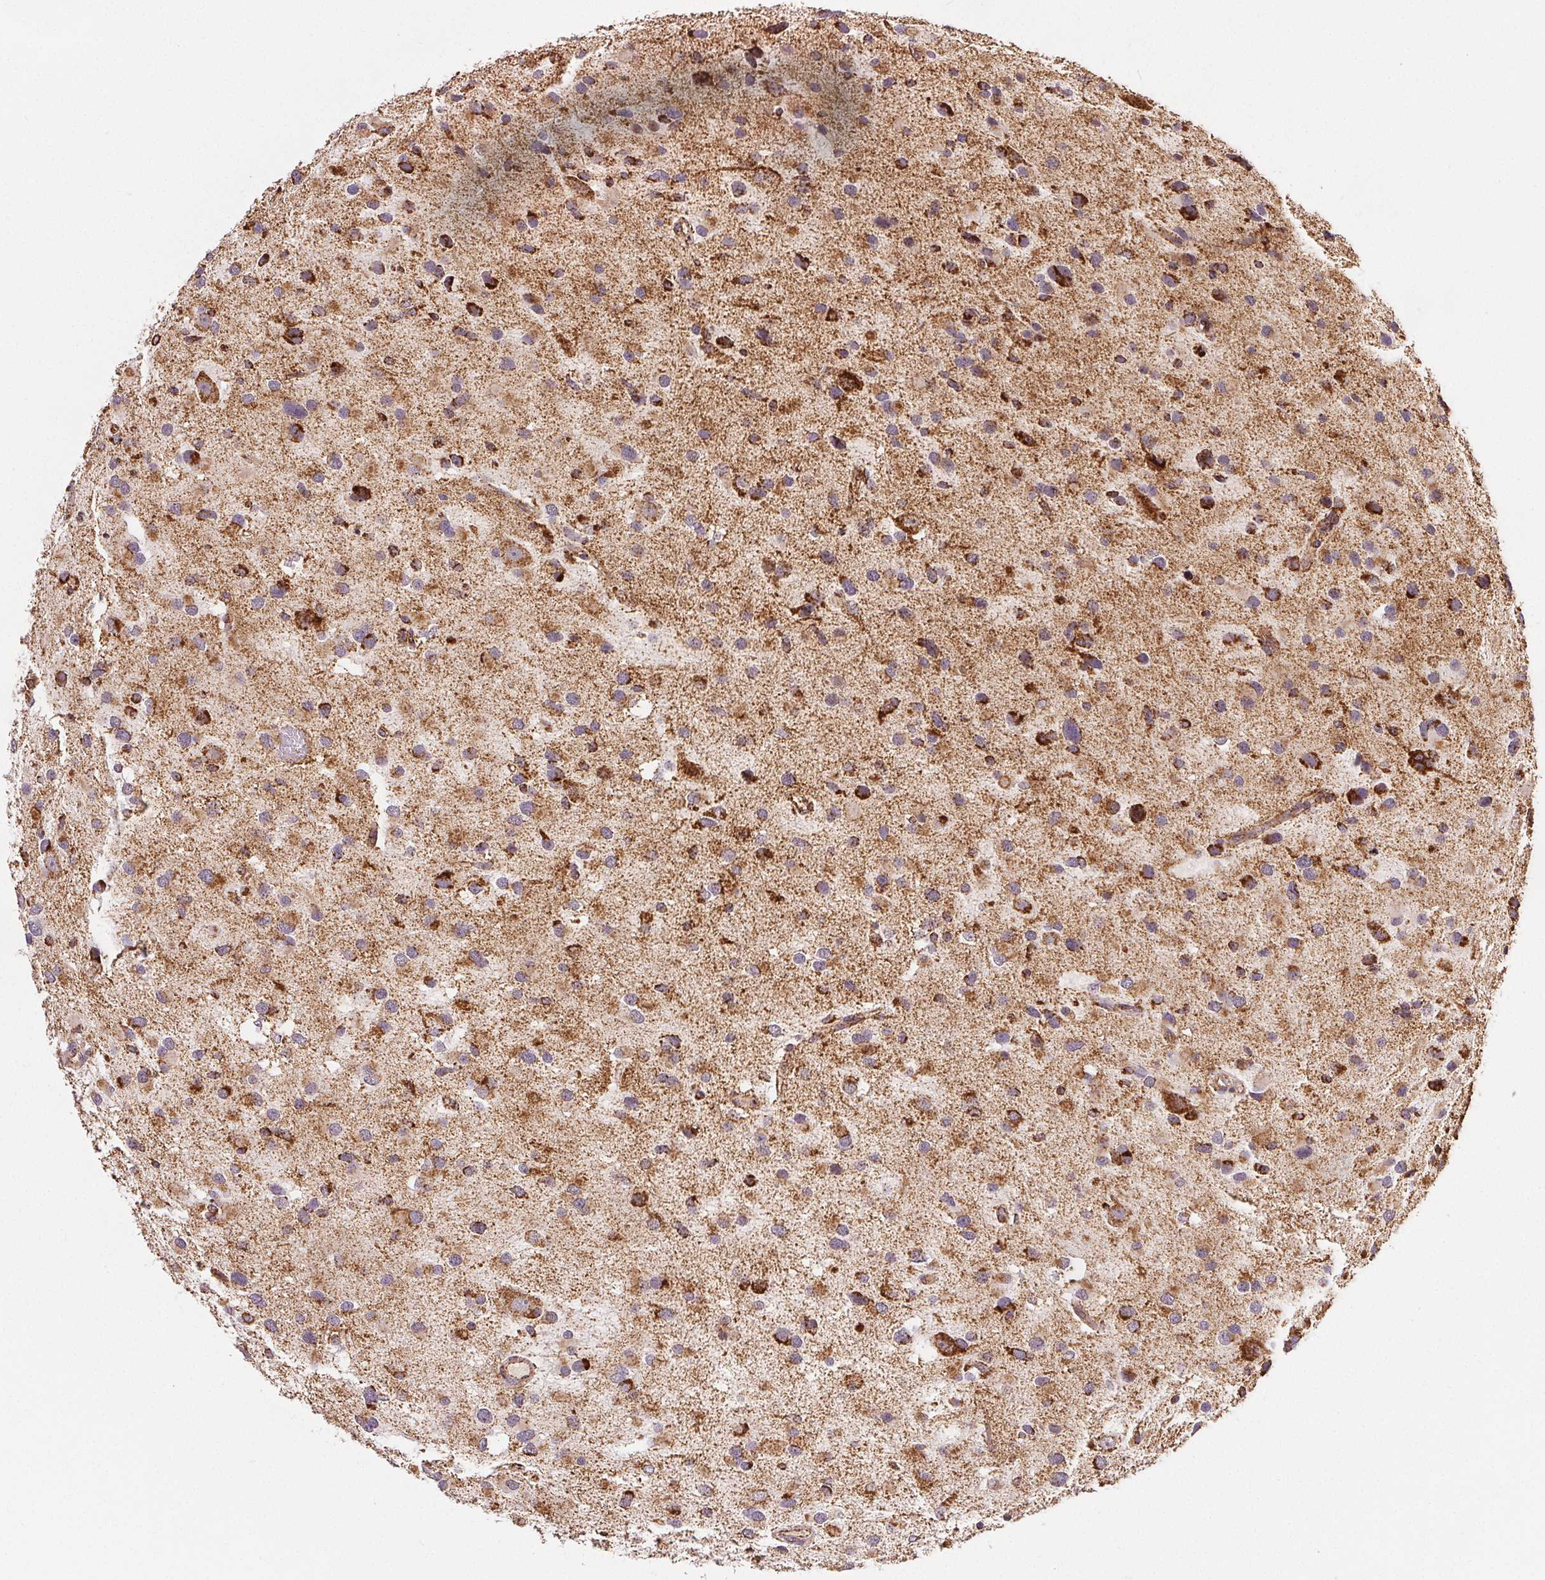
{"staining": {"intensity": "moderate", "quantity": ">75%", "location": "cytoplasmic/membranous"}, "tissue": "glioma", "cell_type": "Tumor cells", "image_type": "cancer", "snomed": [{"axis": "morphology", "description": "Glioma, malignant, Low grade"}, {"axis": "topography", "description": "Brain"}], "caption": "Immunohistochemistry (IHC) image of human glioma stained for a protein (brown), which shows medium levels of moderate cytoplasmic/membranous positivity in about >75% of tumor cells.", "gene": "SDHB", "patient": {"sex": "female", "age": 32}}